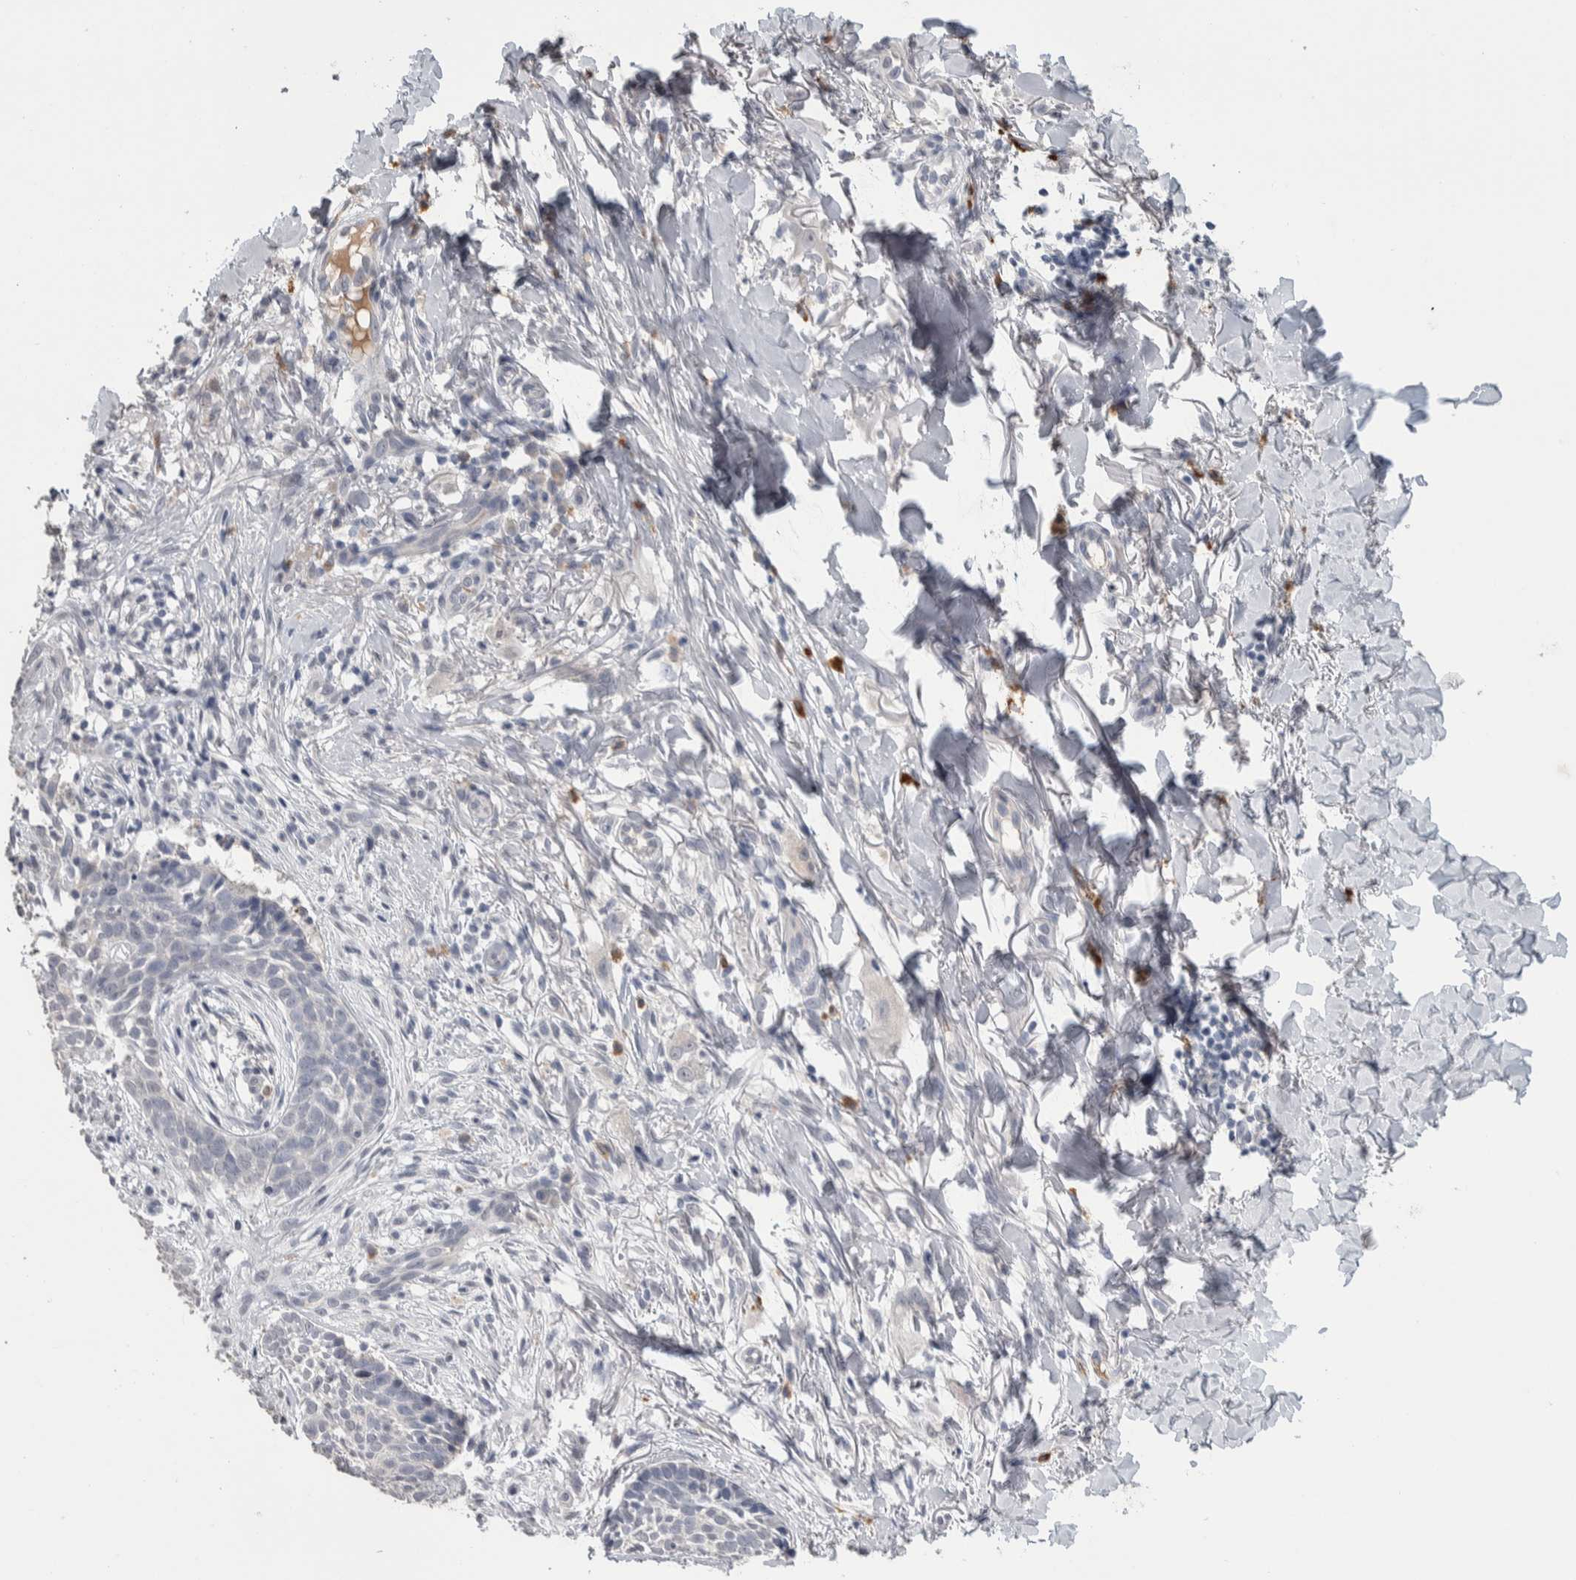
{"staining": {"intensity": "negative", "quantity": "none", "location": "none"}, "tissue": "skin cancer", "cell_type": "Tumor cells", "image_type": "cancer", "snomed": [{"axis": "morphology", "description": "Normal tissue, NOS"}, {"axis": "morphology", "description": "Basal cell carcinoma"}, {"axis": "topography", "description": "Skin"}], "caption": "IHC of human skin cancer (basal cell carcinoma) shows no expression in tumor cells. The staining was performed using DAB to visualize the protein expression in brown, while the nuclei were stained in blue with hematoxylin (Magnification: 20x).", "gene": "TMEM102", "patient": {"sex": "male", "age": 67}}